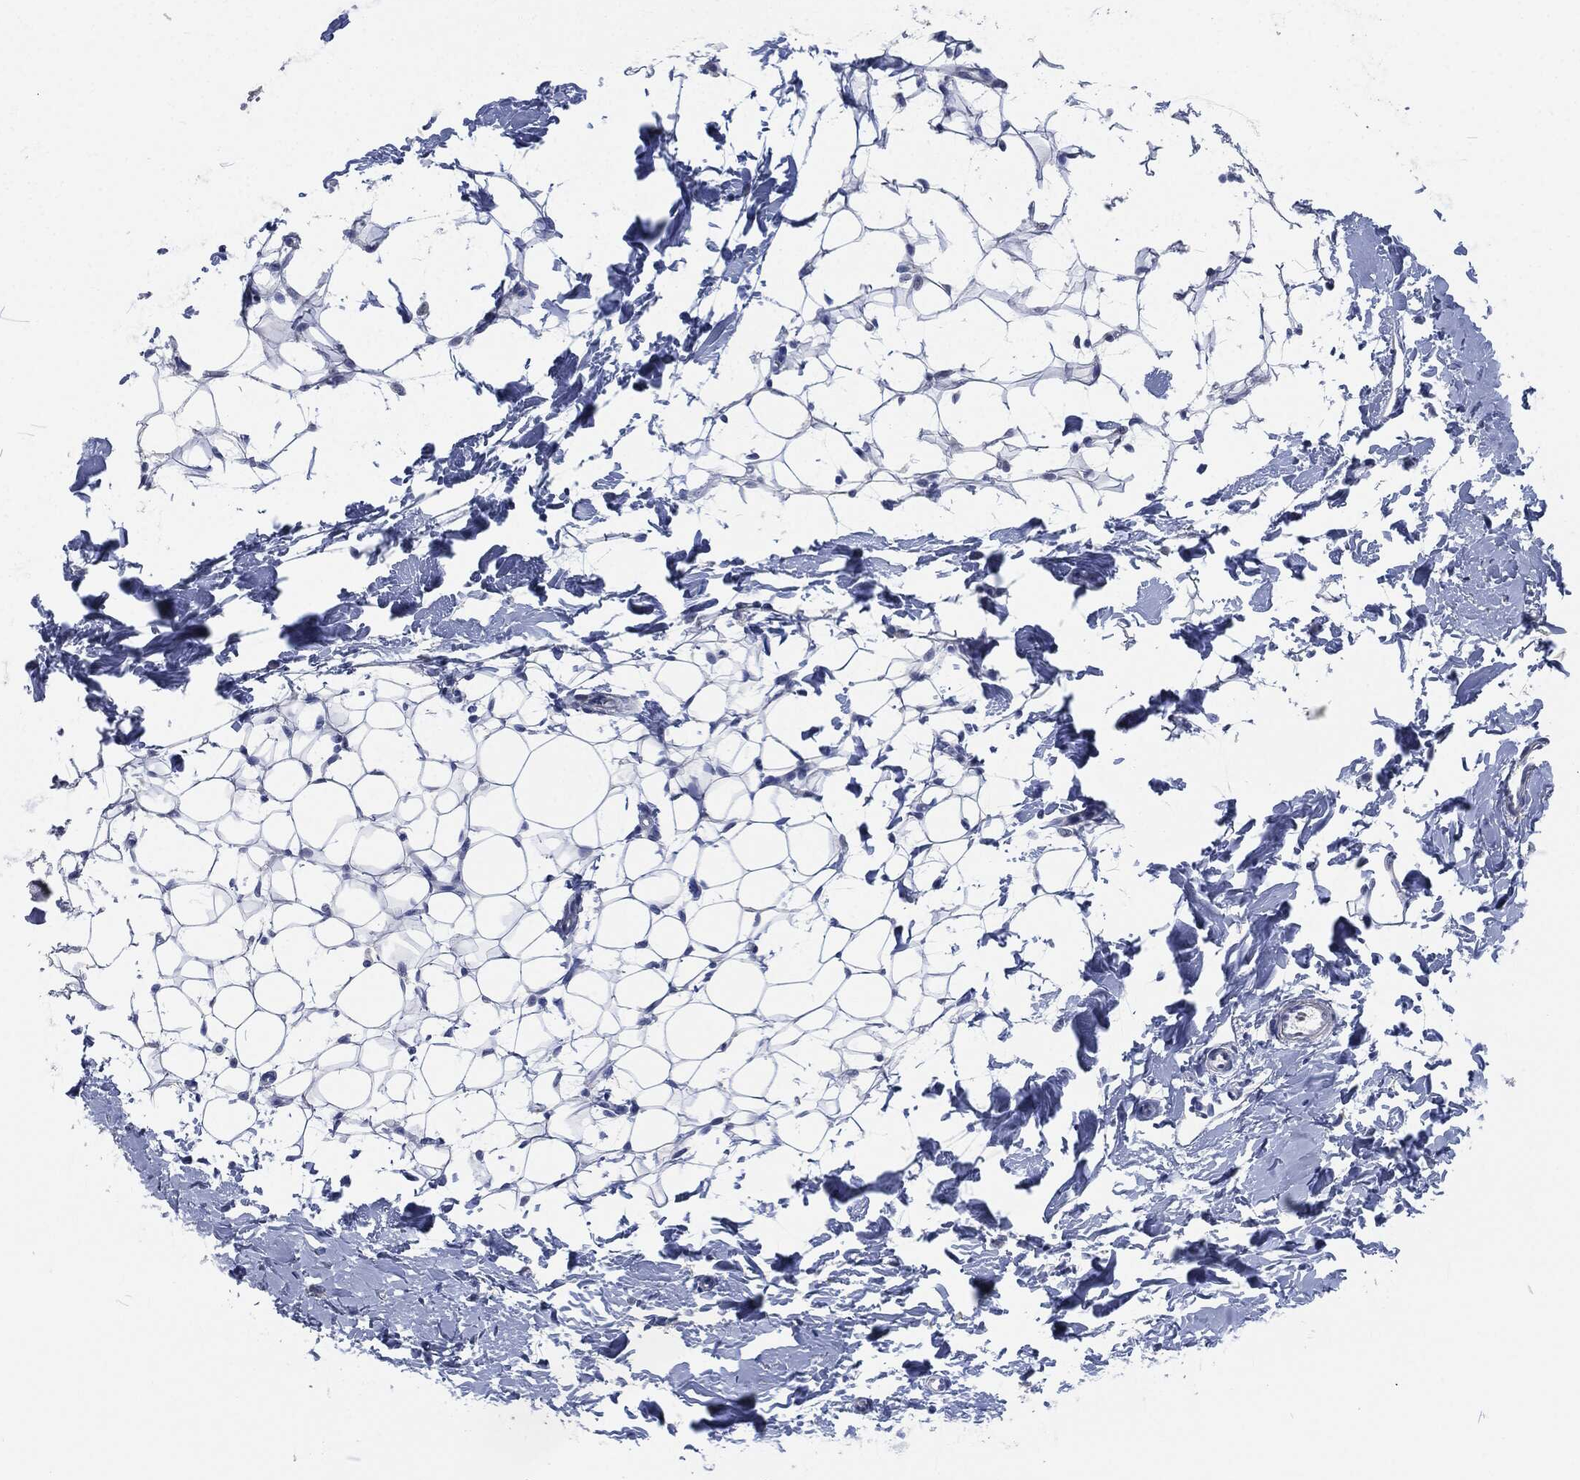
{"staining": {"intensity": "negative", "quantity": "none", "location": "none"}, "tissue": "breast", "cell_type": "Adipocytes", "image_type": "normal", "snomed": [{"axis": "morphology", "description": "Normal tissue, NOS"}, {"axis": "topography", "description": "Breast"}], "caption": "Histopathology image shows no significant protein staining in adipocytes of unremarkable breast.", "gene": "MPO", "patient": {"sex": "female", "age": 37}}